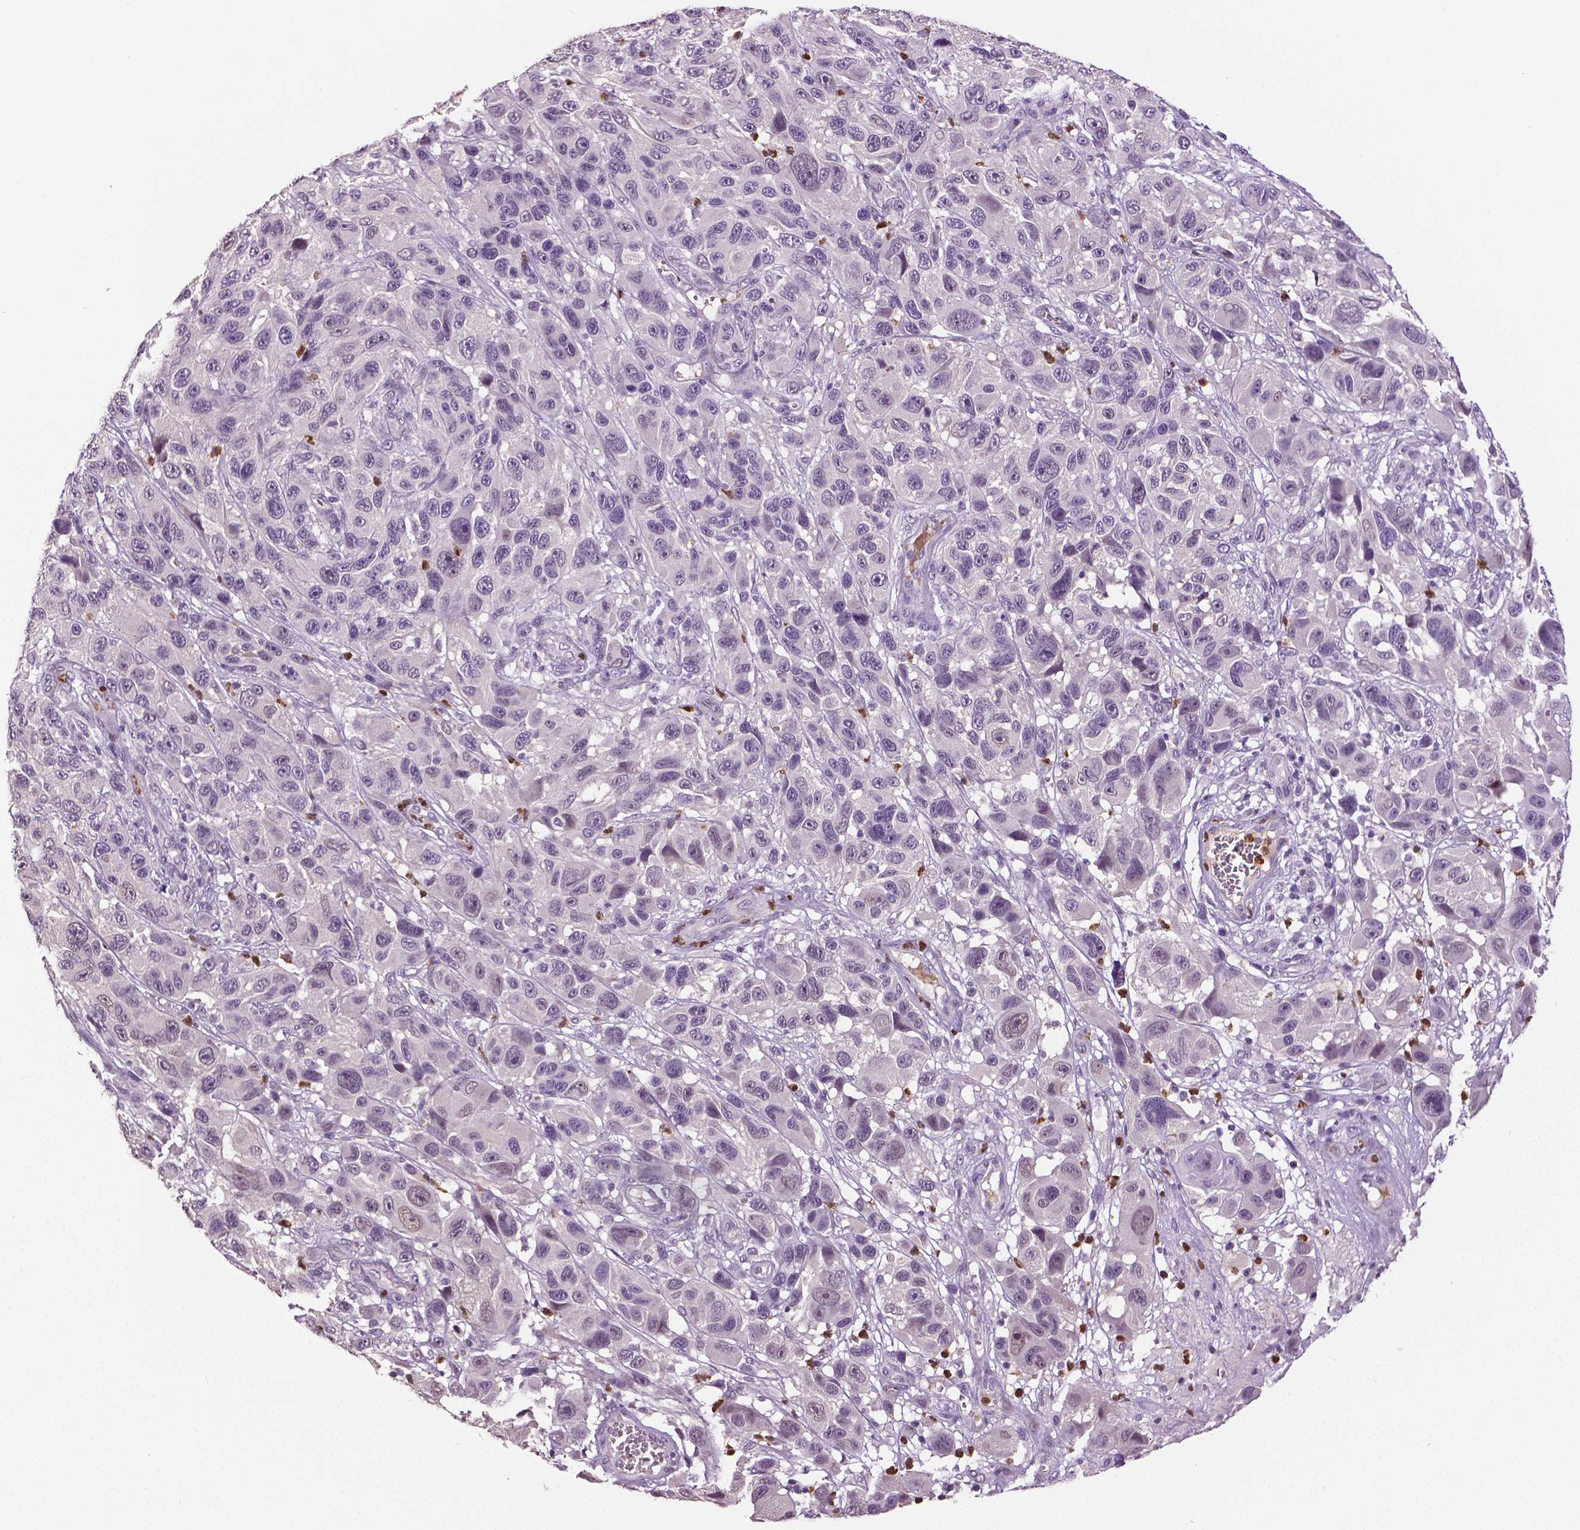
{"staining": {"intensity": "negative", "quantity": "none", "location": "none"}, "tissue": "melanoma", "cell_type": "Tumor cells", "image_type": "cancer", "snomed": [{"axis": "morphology", "description": "Malignant melanoma, NOS"}, {"axis": "topography", "description": "Skin"}], "caption": "Immunohistochemical staining of human melanoma demonstrates no significant positivity in tumor cells.", "gene": "PTPN5", "patient": {"sex": "male", "age": 53}}